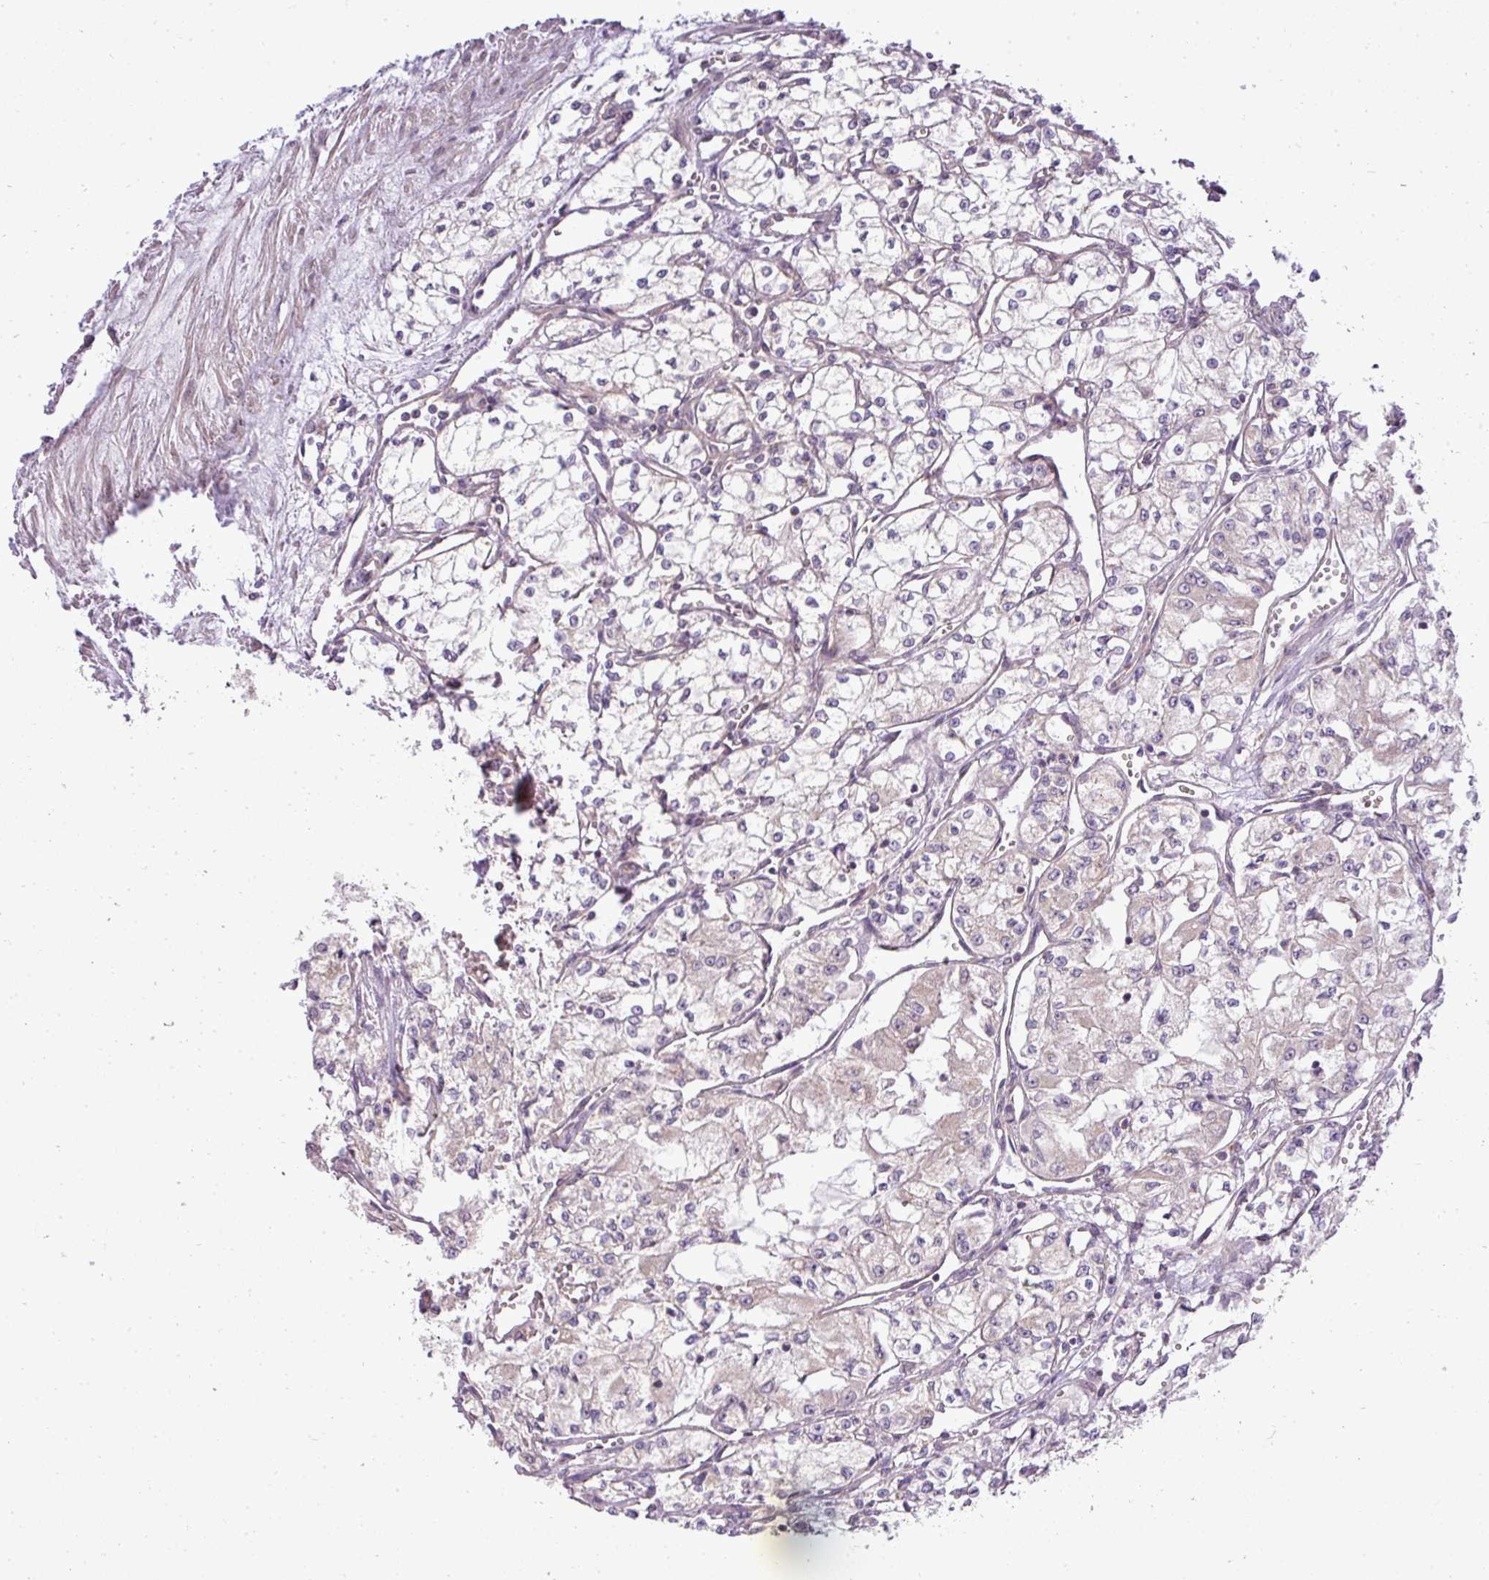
{"staining": {"intensity": "negative", "quantity": "none", "location": "none"}, "tissue": "renal cancer", "cell_type": "Tumor cells", "image_type": "cancer", "snomed": [{"axis": "morphology", "description": "Adenocarcinoma, NOS"}, {"axis": "topography", "description": "Kidney"}], "caption": "Immunohistochemistry photomicrograph of human renal adenocarcinoma stained for a protein (brown), which exhibits no staining in tumor cells.", "gene": "ZDHHC1", "patient": {"sex": "male", "age": 59}}